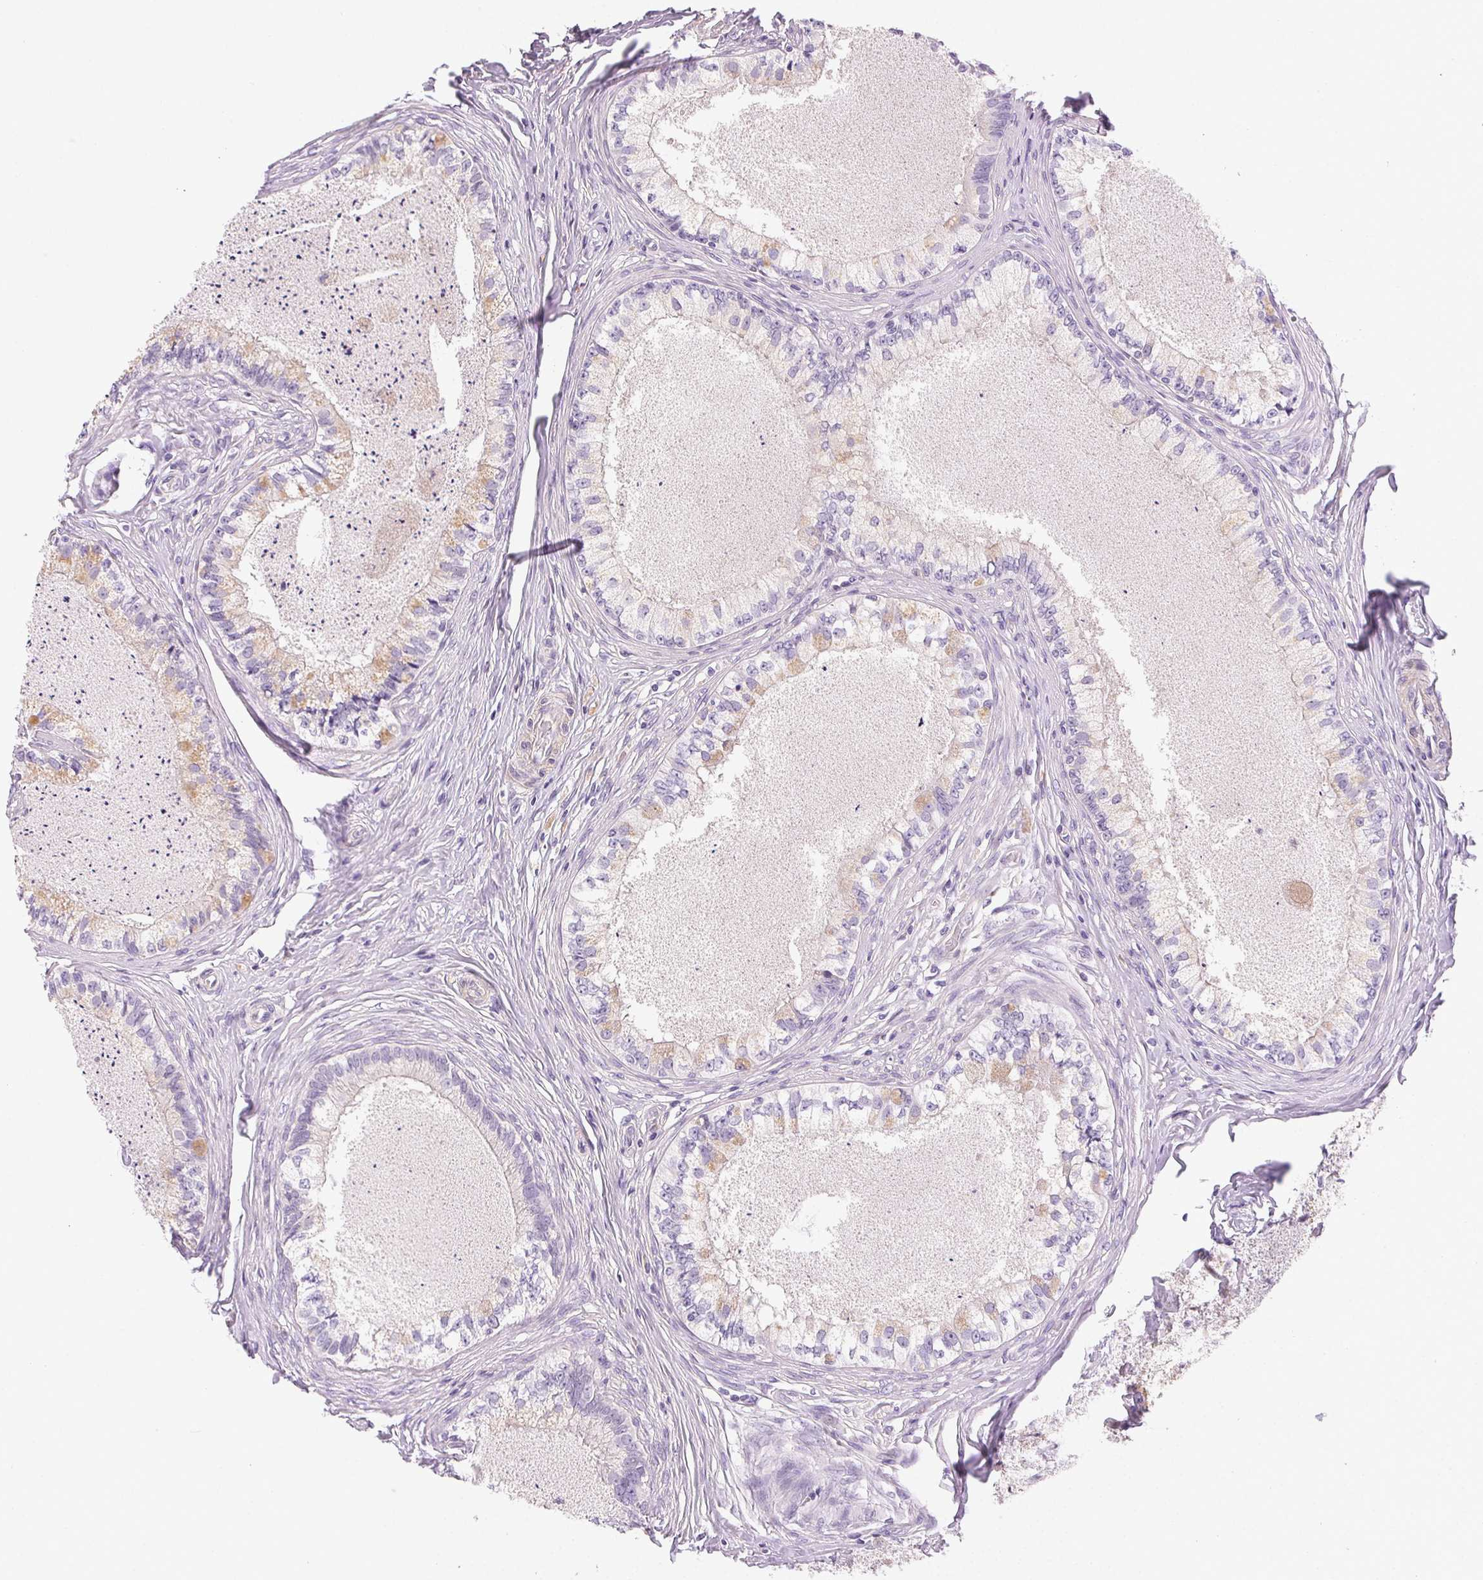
{"staining": {"intensity": "strong", "quantity": "<25%", "location": "cytoplasmic/membranous"}, "tissue": "epididymis", "cell_type": "Glandular cells", "image_type": "normal", "snomed": [{"axis": "morphology", "description": "Normal tissue, NOS"}, {"axis": "topography", "description": "Epididymis"}], "caption": "Immunohistochemical staining of normal human epididymis demonstrates <25% levels of strong cytoplasmic/membranous protein positivity in about <25% of glandular cells.", "gene": "CSN1S1", "patient": {"sex": "male", "age": 34}}